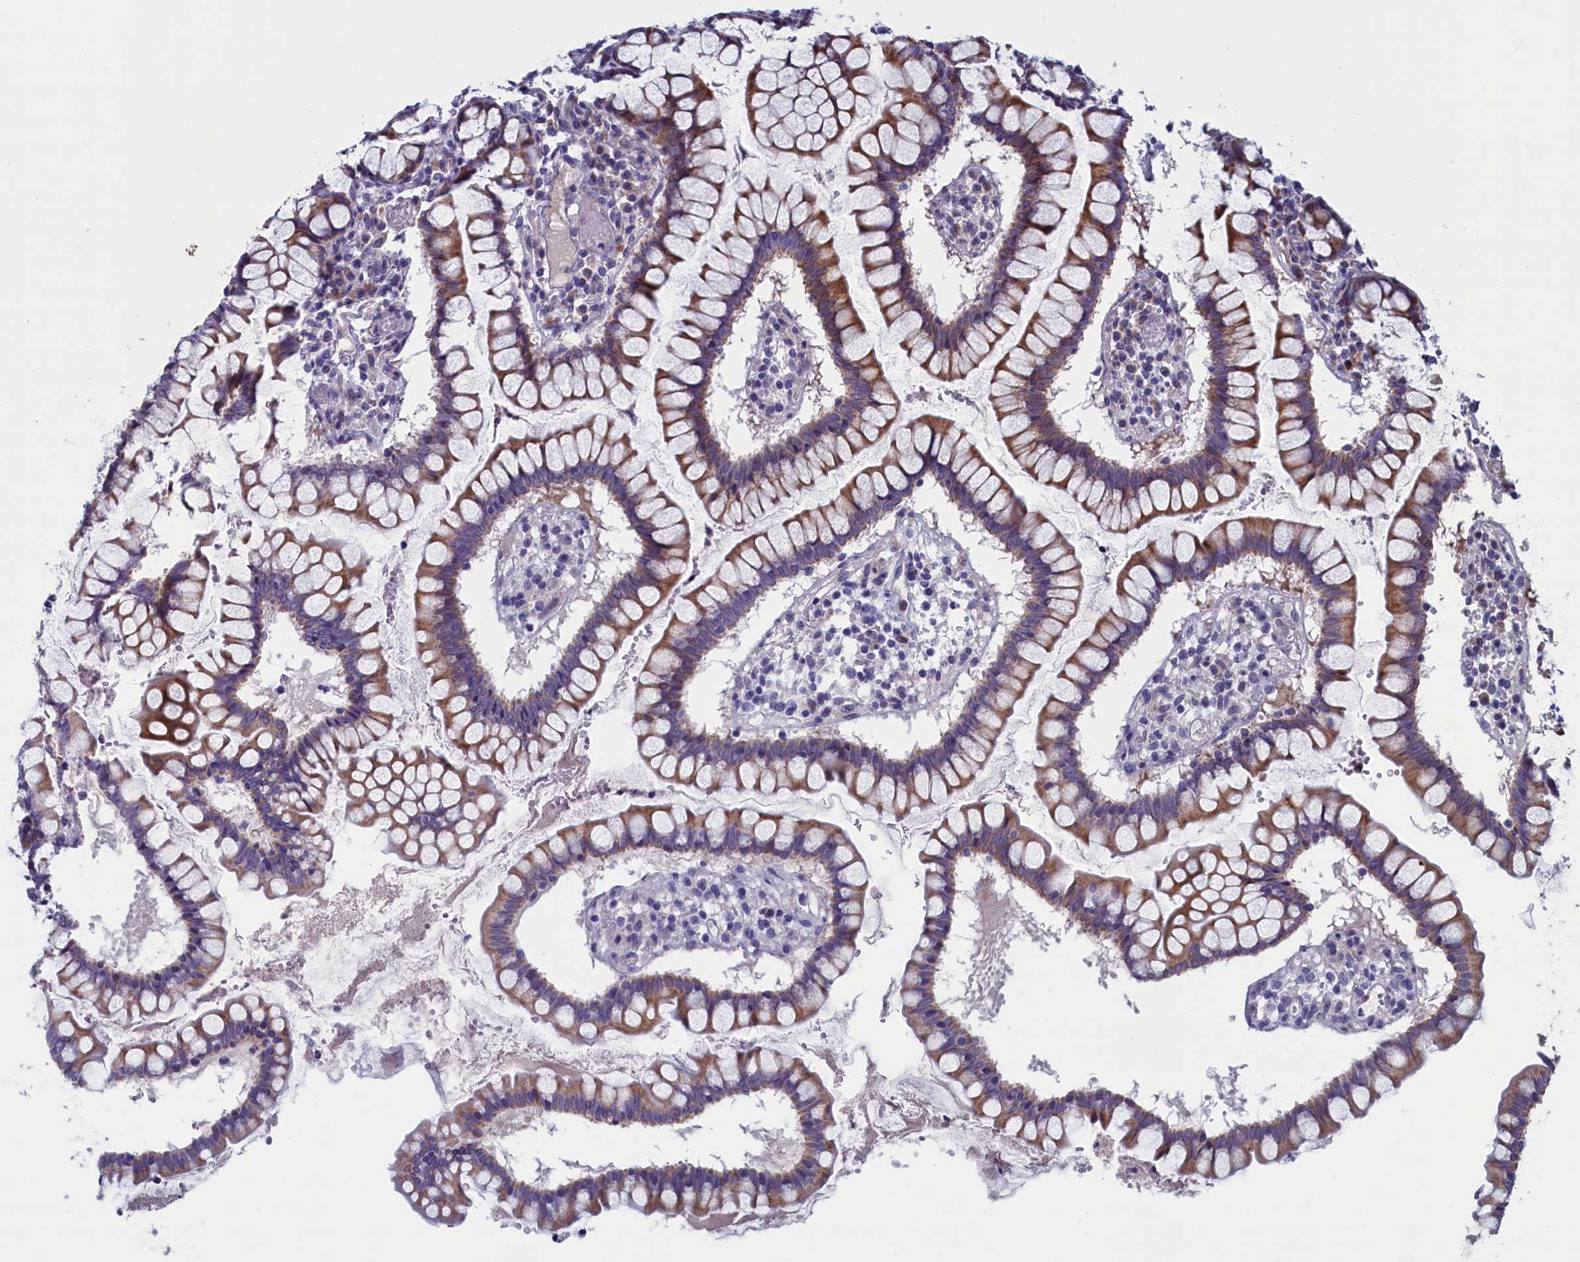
{"staining": {"intensity": "weak", "quantity": "25%-75%", "location": "cytoplasmic/membranous"}, "tissue": "colon", "cell_type": "Endothelial cells", "image_type": "normal", "snomed": [{"axis": "morphology", "description": "Normal tissue, NOS"}, {"axis": "morphology", "description": "Adenocarcinoma, NOS"}, {"axis": "topography", "description": "Colon"}], "caption": "The photomicrograph exhibits a brown stain indicating the presence of a protein in the cytoplasmic/membranous of endothelial cells in colon. Using DAB (brown) and hematoxylin (blue) stains, captured at high magnification using brightfield microscopy.", "gene": "NIBAN3", "patient": {"sex": "female", "age": 55}}